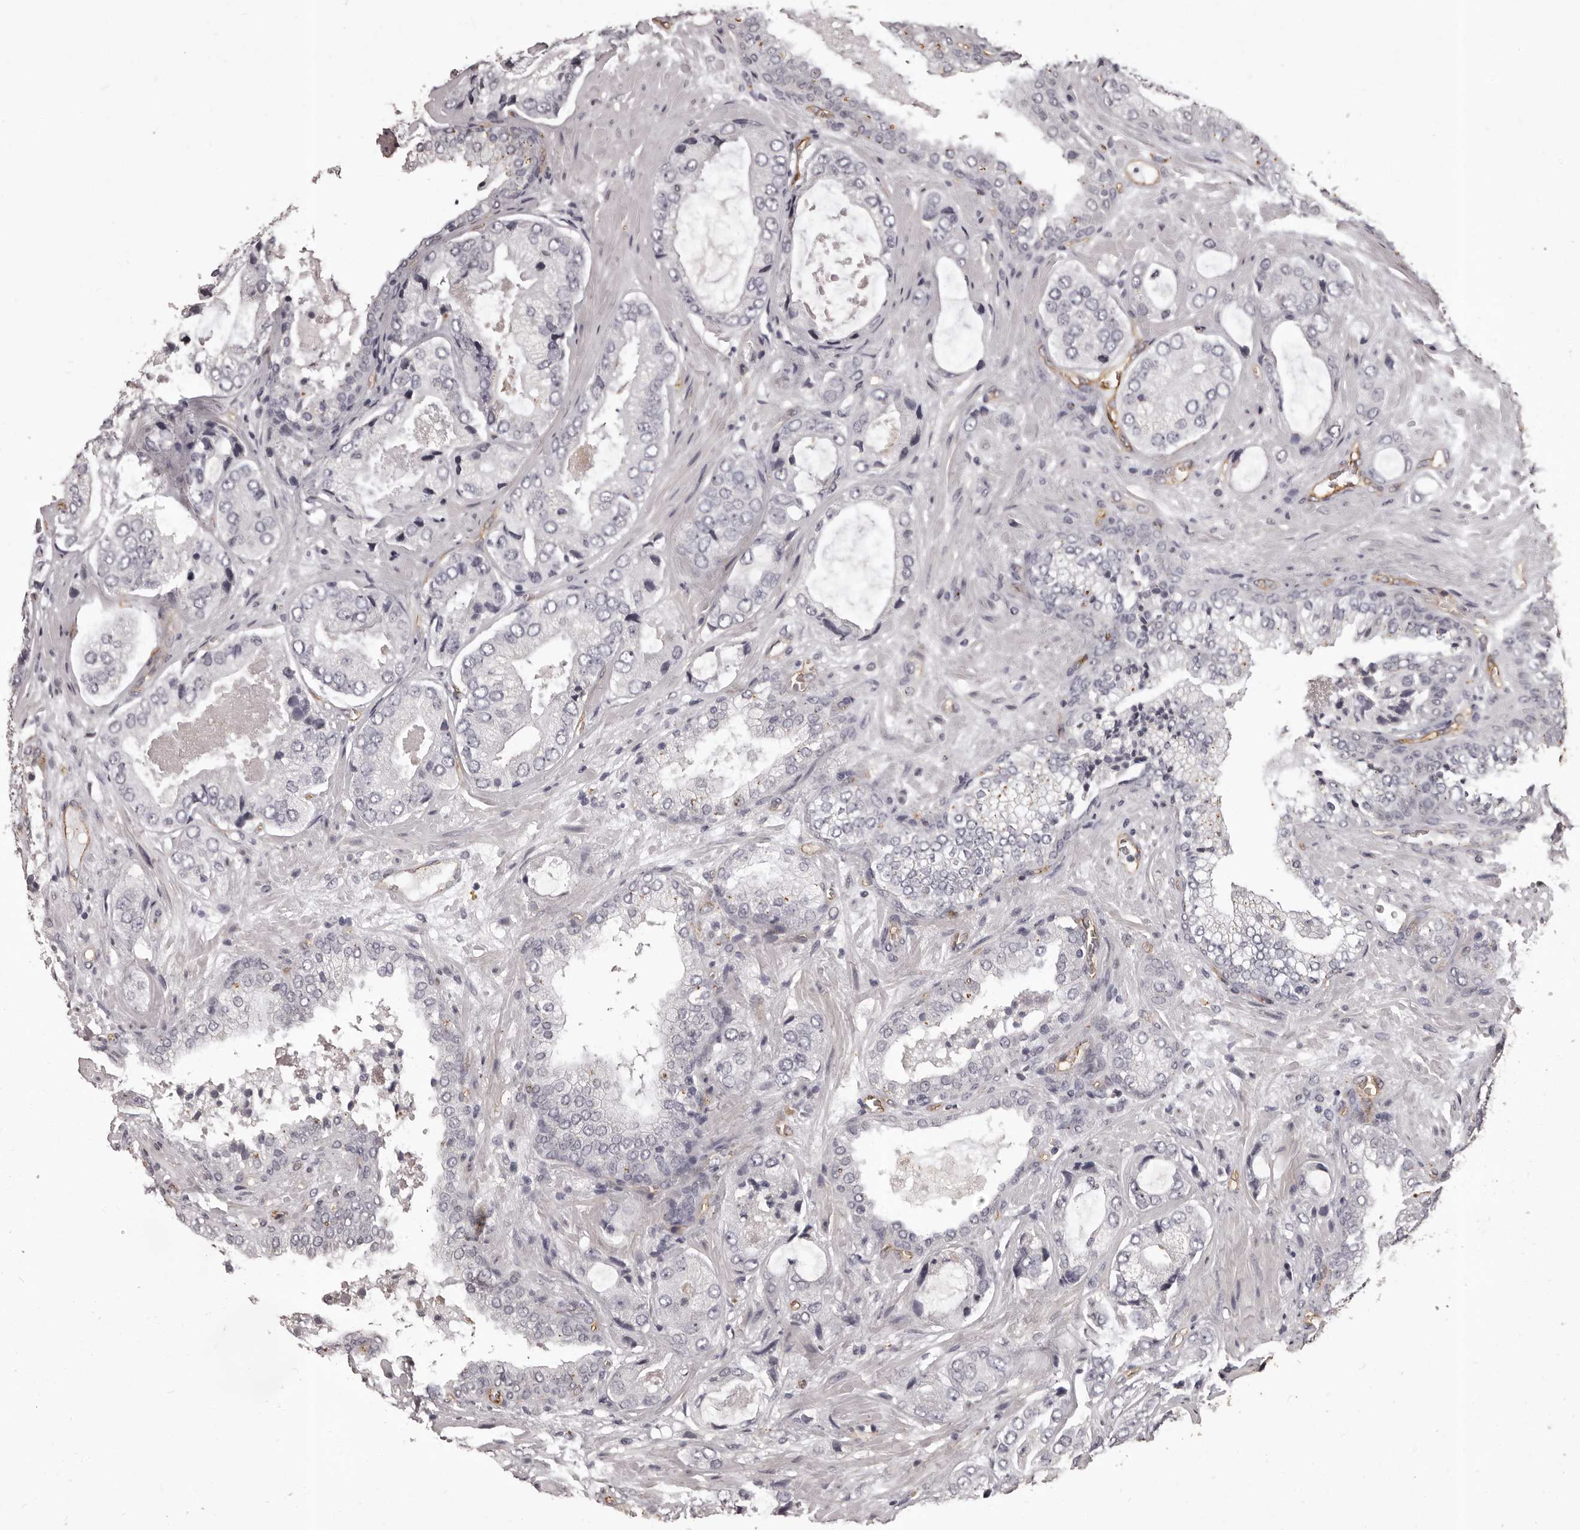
{"staining": {"intensity": "negative", "quantity": "none", "location": "none"}, "tissue": "prostate cancer", "cell_type": "Tumor cells", "image_type": "cancer", "snomed": [{"axis": "morphology", "description": "Normal tissue, NOS"}, {"axis": "morphology", "description": "Adenocarcinoma, High grade"}, {"axis": "topography", "description": "Prostate"}, {"axis": "topography", "description": "Peripheral nerve tissue"}], "caption": "An immunohistochemistry photomicrograph of high-grade adenocarcinoma (prostate) is shown. There is no staining in tumor cells of high-grade adenocarcinoma (prostate).", "gene": "GPR78", "patient": {"sex": "male", "age": 59}}